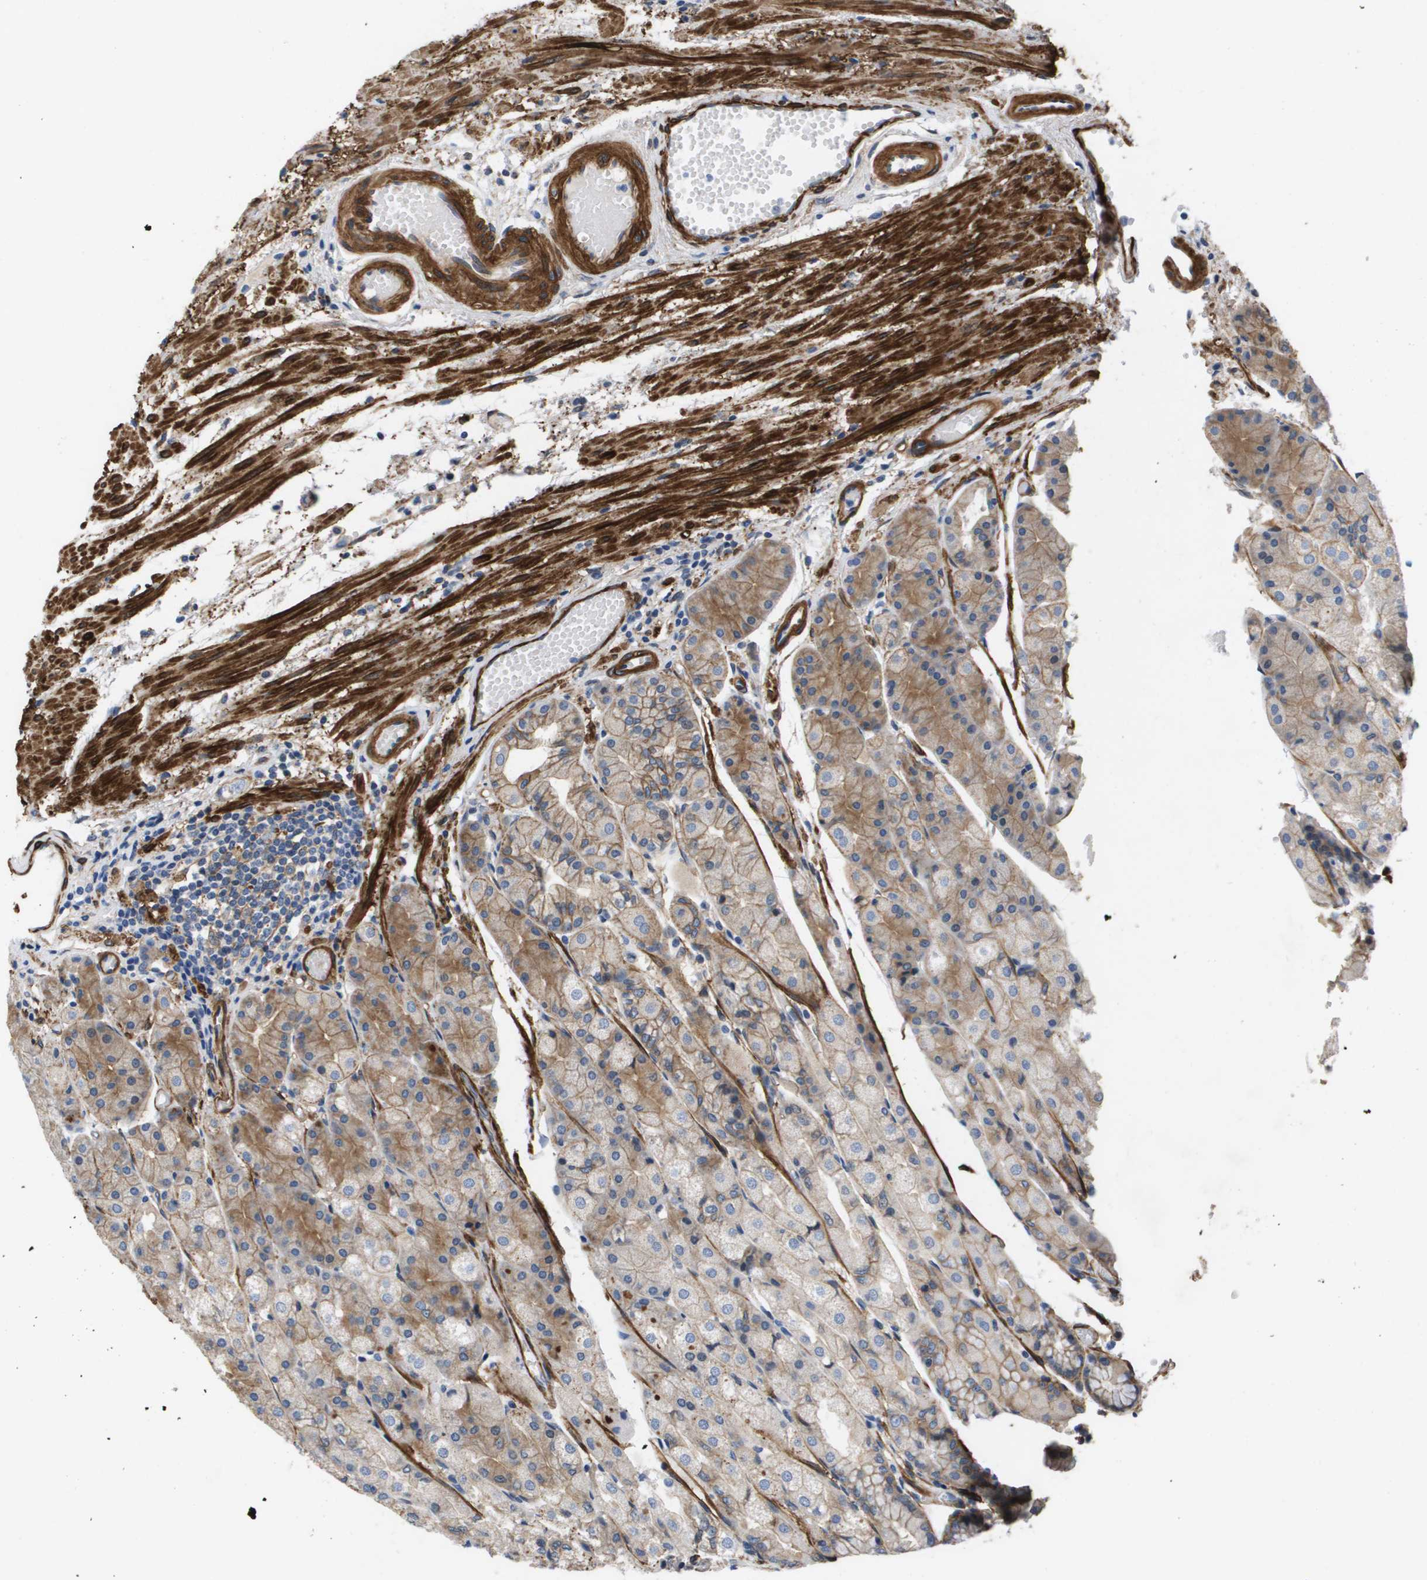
{"staining": {"intensity": "moderate", "quantity": "25%-75%", "location": "cytoplasmic/membranous"}, "tissue": "stomach", "cell_type": "Glandular cells", "image_type": "normal", "snomed": [{"axis": "morphology", "description": "Normal tissue, NOS"}, {"axis": "topography", "description": "Stomach, upper"}], "caption": "Human stomach stained with a brown dye reveals moderate cytoplasmic/membranous positive expression in about 25%-75% of glandular cells.", "gene": "LPP", "patient": {"sex": "male", "age": 72}}